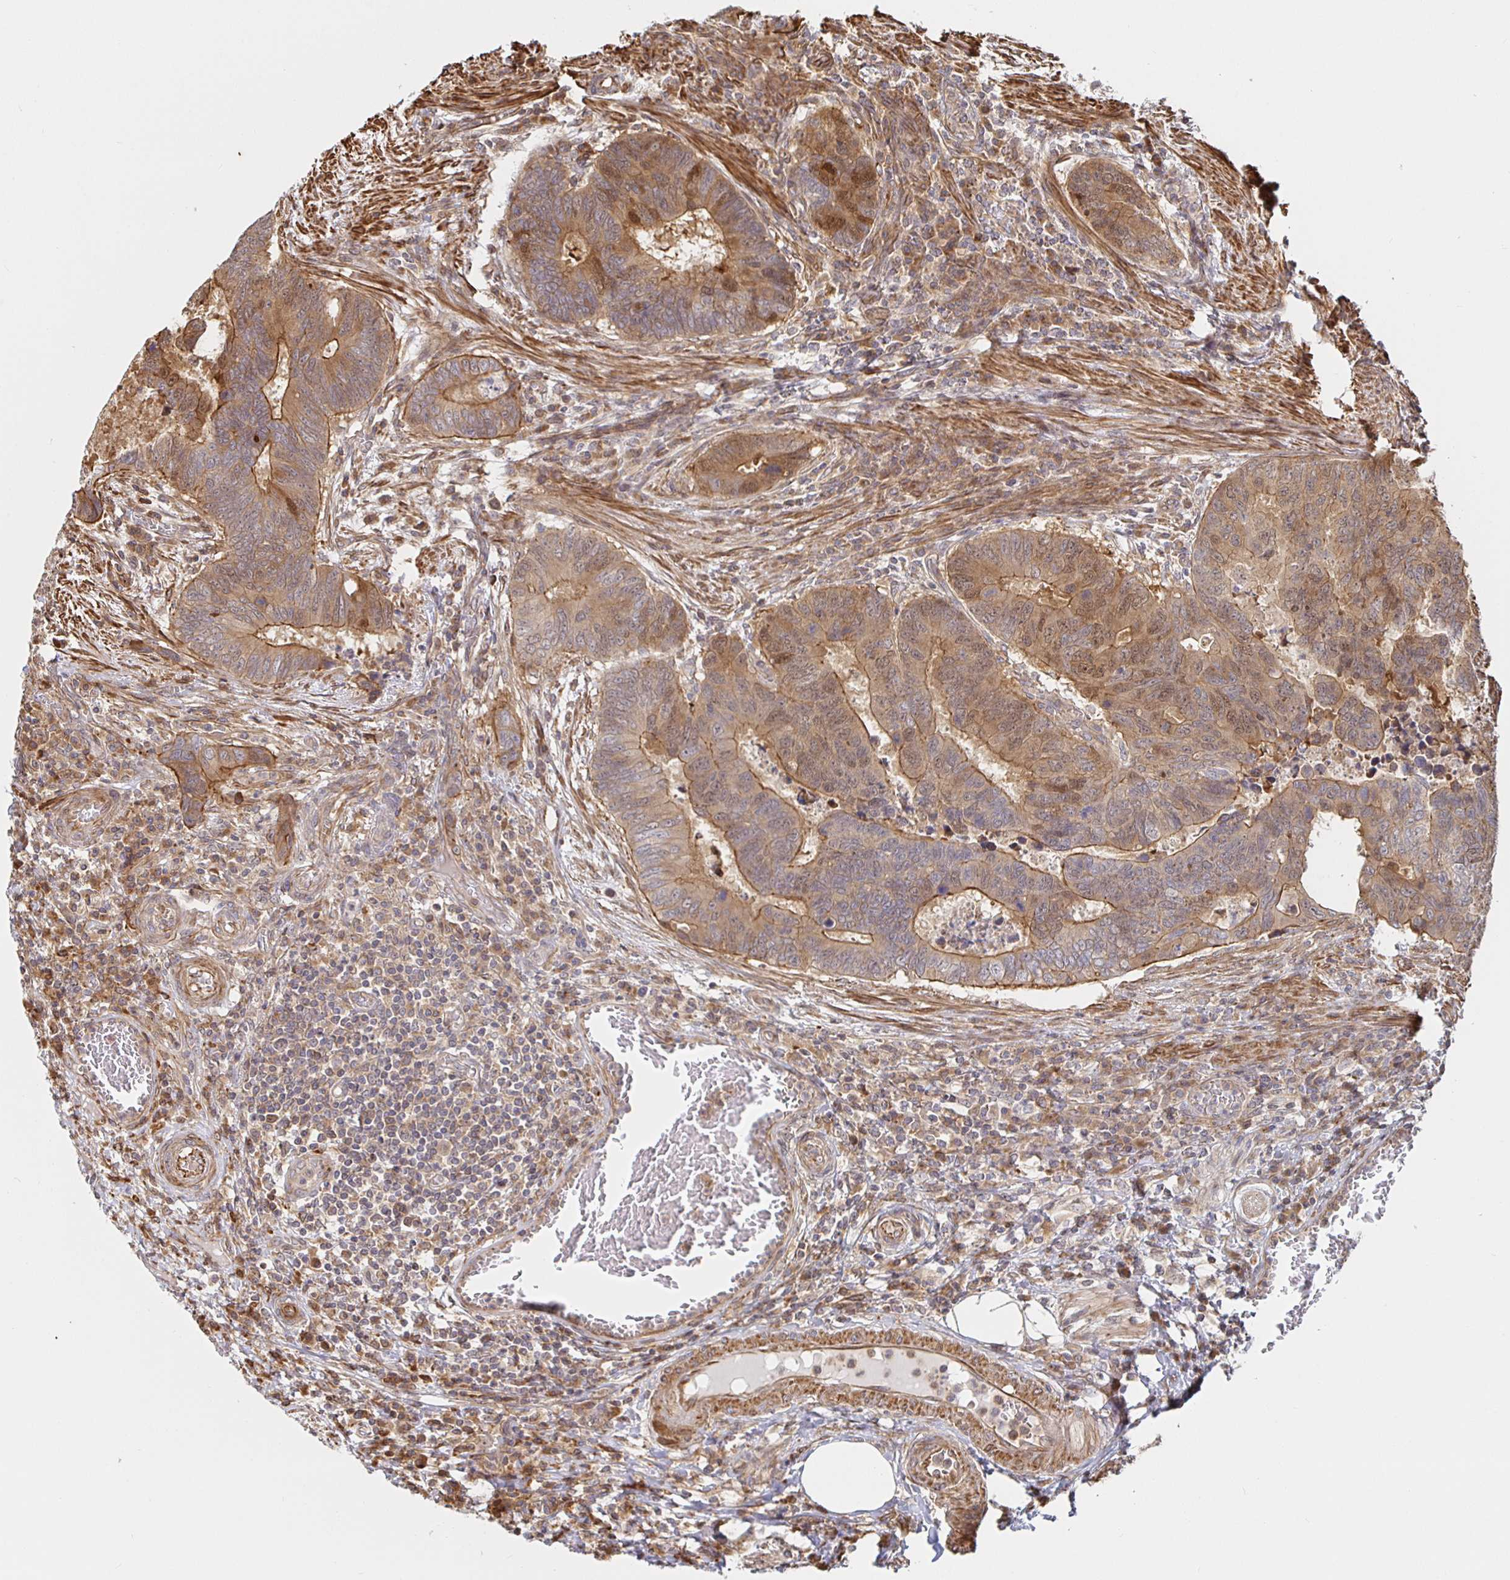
{"staining": {"intensity": "moderate", "quantity": ">75%", "location": "cytoplasmic/membranous,nuclear"}, "tissue": "colorectal cancer", "cell_type": "Tumor cells", "image_type": "cancer", "snomed": [{"axis": "morphology", "description": "Adenocarcinoma, NOS"}, {"axis": "topography", "description": "Colon"}], "caption": "Immunohistochemistry (IHC) staining of colorectal cancer (adenocarcinoma), which displays medium levels of moderate cytoplasmic/membranous and nuclear positivity in approximately >75% of tumor cells indicating moderate cytoplasmic/membranous and nuclear protein positivity. The staining was performed using DAB (3,3'-diaminobenzidine) (brown) for protein detection and nuclei were counterstained in hematoxylin (blue).", "gene": "STRAP", "patient": {"sex": "male", "age": 62}}